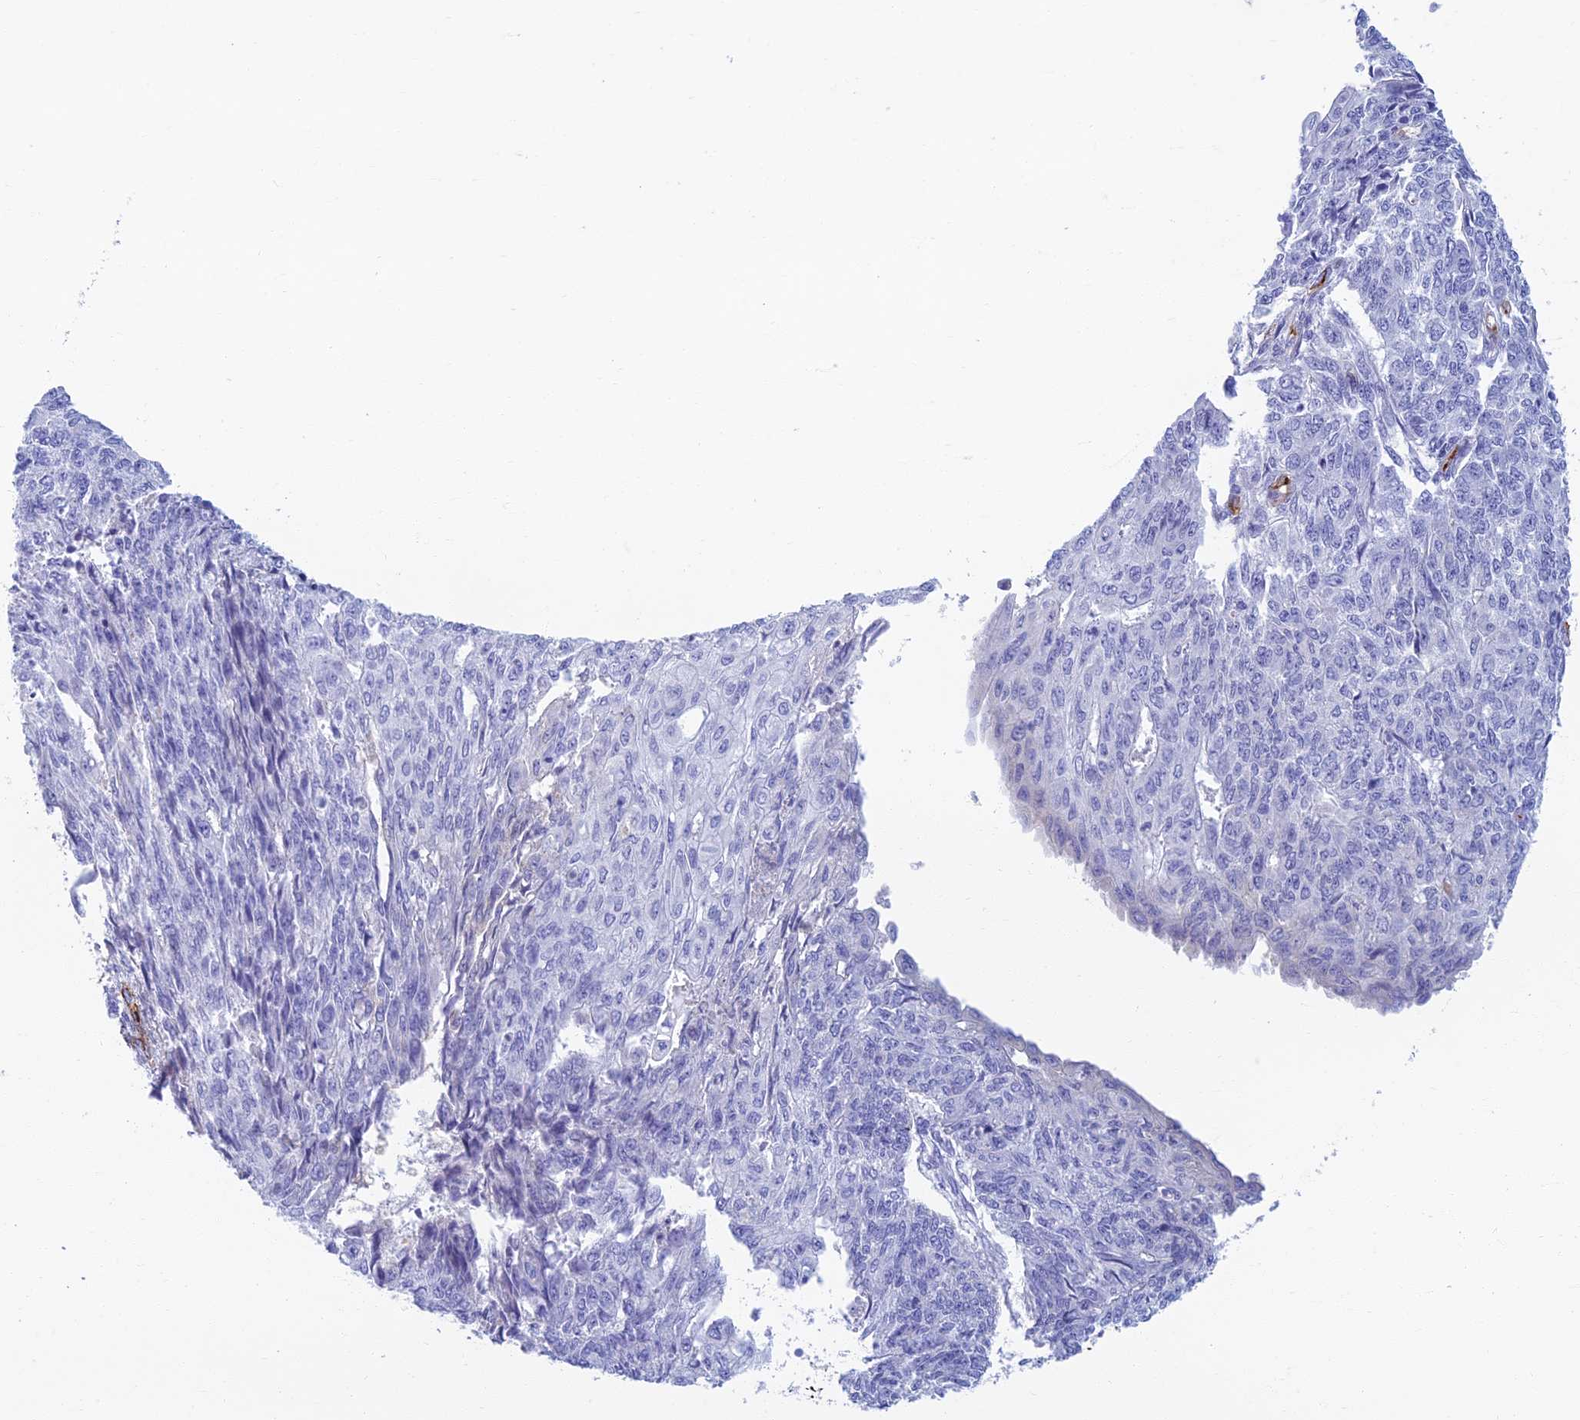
{"staining": {"intensity": "negative", "quantity": "none", "location": "none"}, "tissue": "endometrial cancer", "cell_type": "Tumor cells", "image_type": "cancer", "snomed": [{"axis": "morphology", "description": "Adenocarcinoma, NOS"}, {"axis": "topography", "description": "Endometrium"}], "caption": "This is a photomicrograph of IHC staining of endometrial adenocarcinoma, which shows no staining in tumor cells.", "gene": "ETFRF1", "patient": {"sex": "female", "age": 32}}